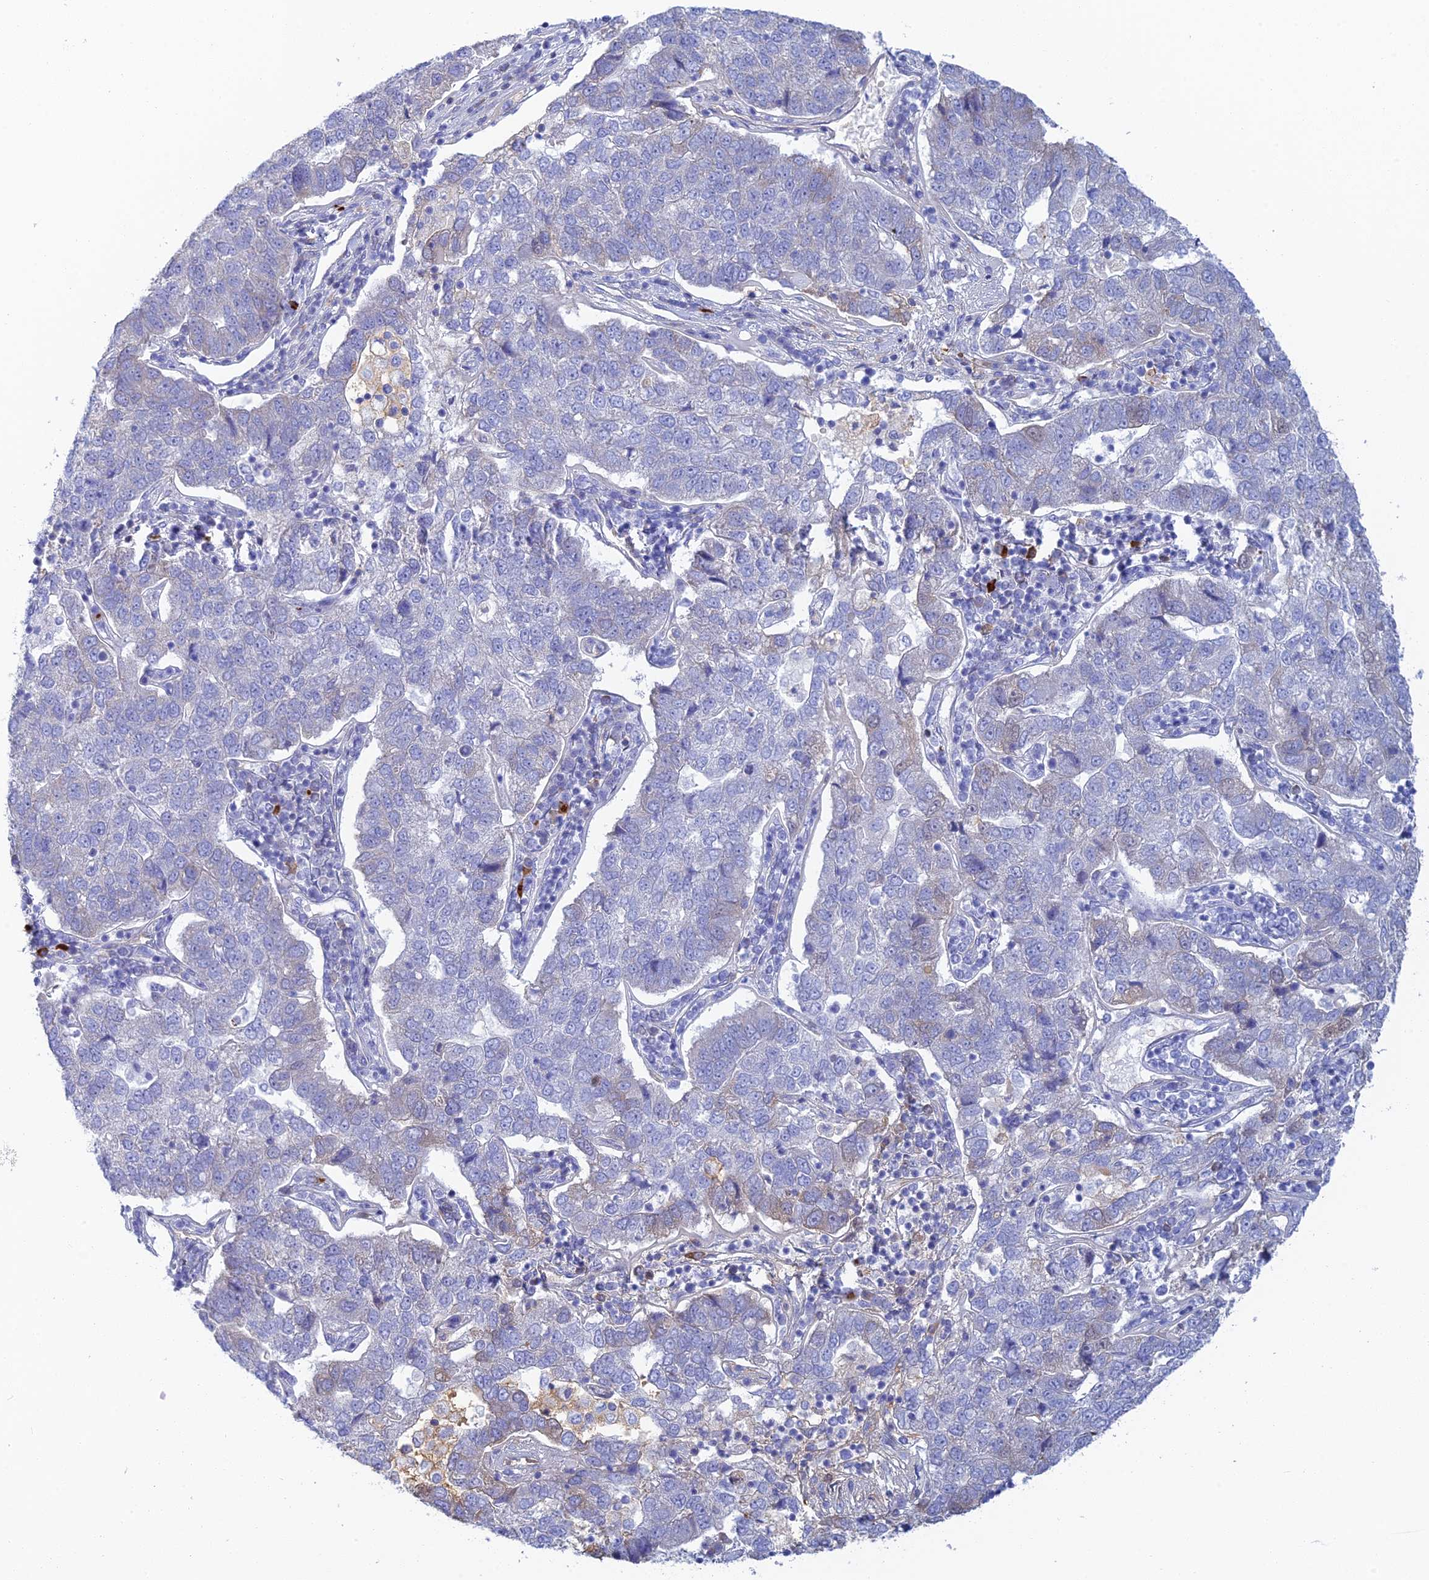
{"staining": {"intensity": "negative", "quantity": "none", "location": "none"}, "tissue": "pancreatic cancer", "cell_type": "Tumor cells", "image_type": "cancer", "snomed": [{"axis": "morphology", "description": "Adenocarcinoma, NOS"}, {"axis": "topography", "description": "Pancreas"}], "caption": "Pancreatic cancer stained for a protein using IHC shows no positivity tumor cells.", "gene": "CEP152", "patient": {"sex": "female", "age": 61}}